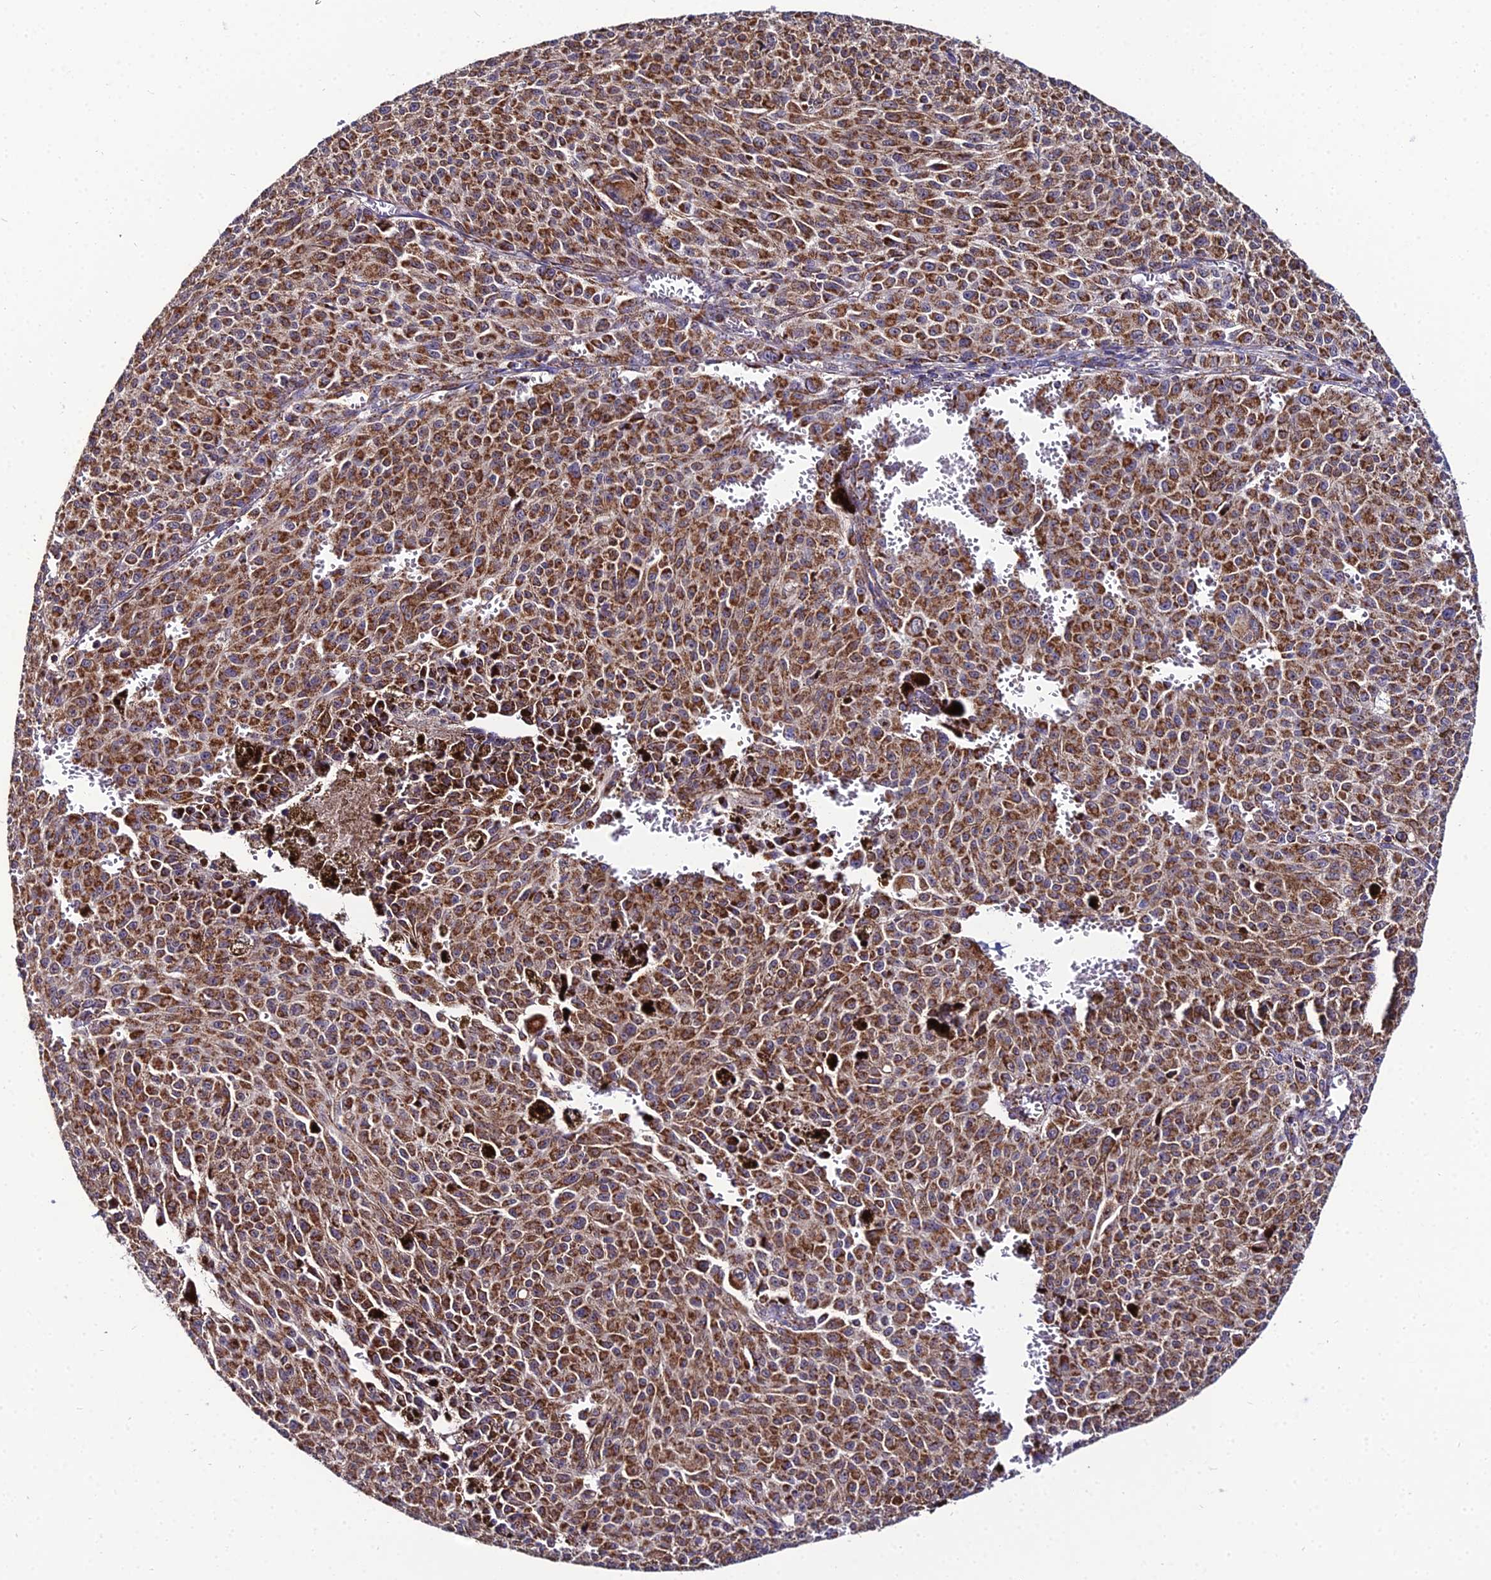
{"staining": {"intensity": "strong", "quantity": ">75%", "location": "cytoplasmic/membranous"}, "tissue": "melanoma", "cell_type": "Tumor cells", "image_type": "cancer", "snomed": [{"axis": "morphology", "description": "Malignant melanoma, NOS"}, {"axis": "topography", "description": "Skin"}], "caption": "IHC (DAB (3,3'-diaminobenzidine)) staining of human melanoma shows strong cytoplasmic/membranous protein expression in about >75% of tumor cells.", "gene": "PSMD2", "patient": {"sex": "female", "age": 52}}